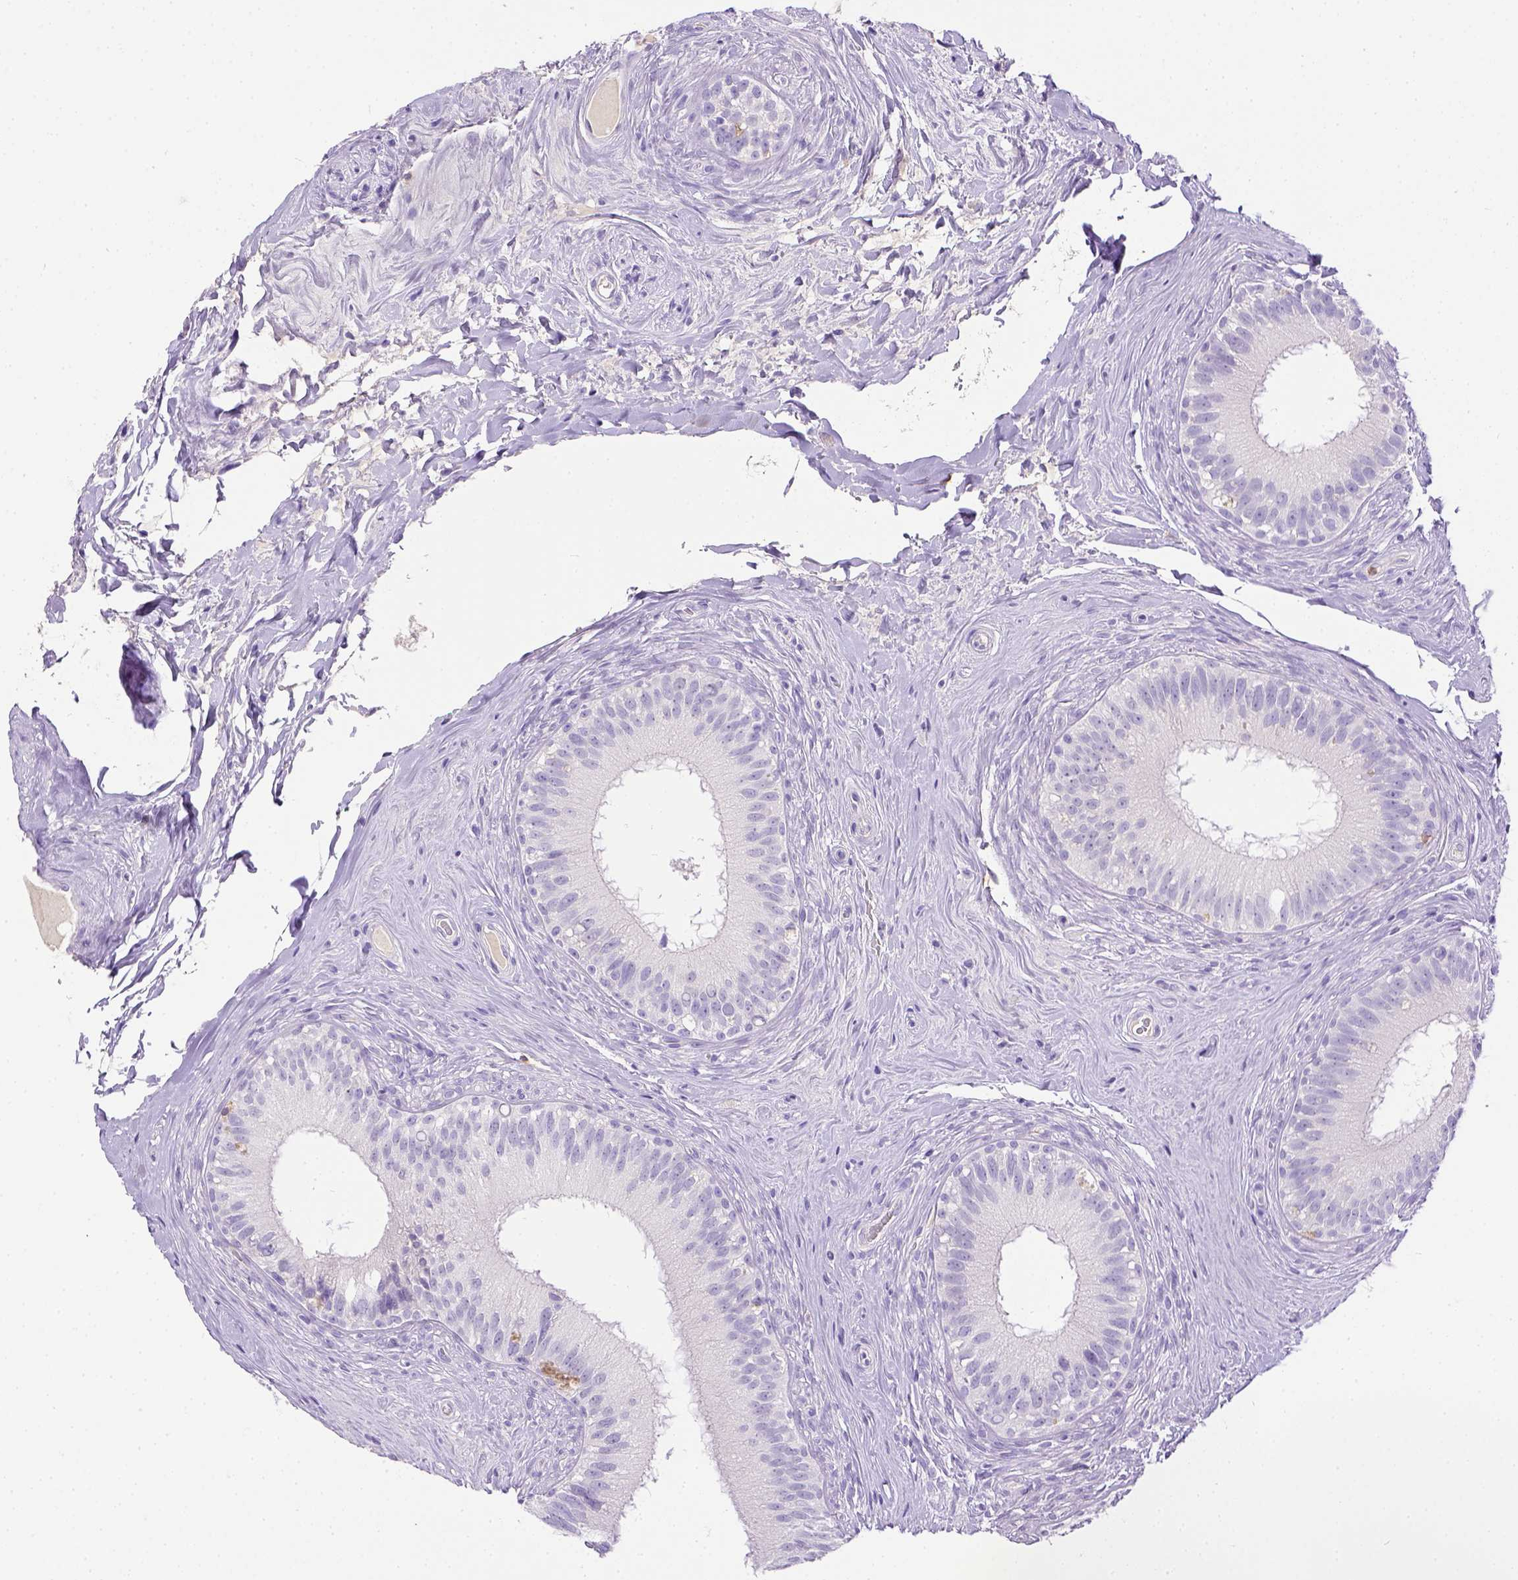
{"staining": {"intensity": "negative", "quantity": "none", "location": "none"}, "tissue": "epididymis", "cell_type": "Glandular cells", "image_type": "normal", "snomed": [{"axis": "morphology", "description": "Normal tissue, NOS"}, {"axis": "topography", "description": "Epididymis"}], "caption": "A photomicrograph of human epididymis is negative for staining in glandular cells. (Immunohistochemistry (ihc), brightfield microscopy, high magnification).", "gene": "CD3E", "patient": {"sex": "male", "age": 59}}